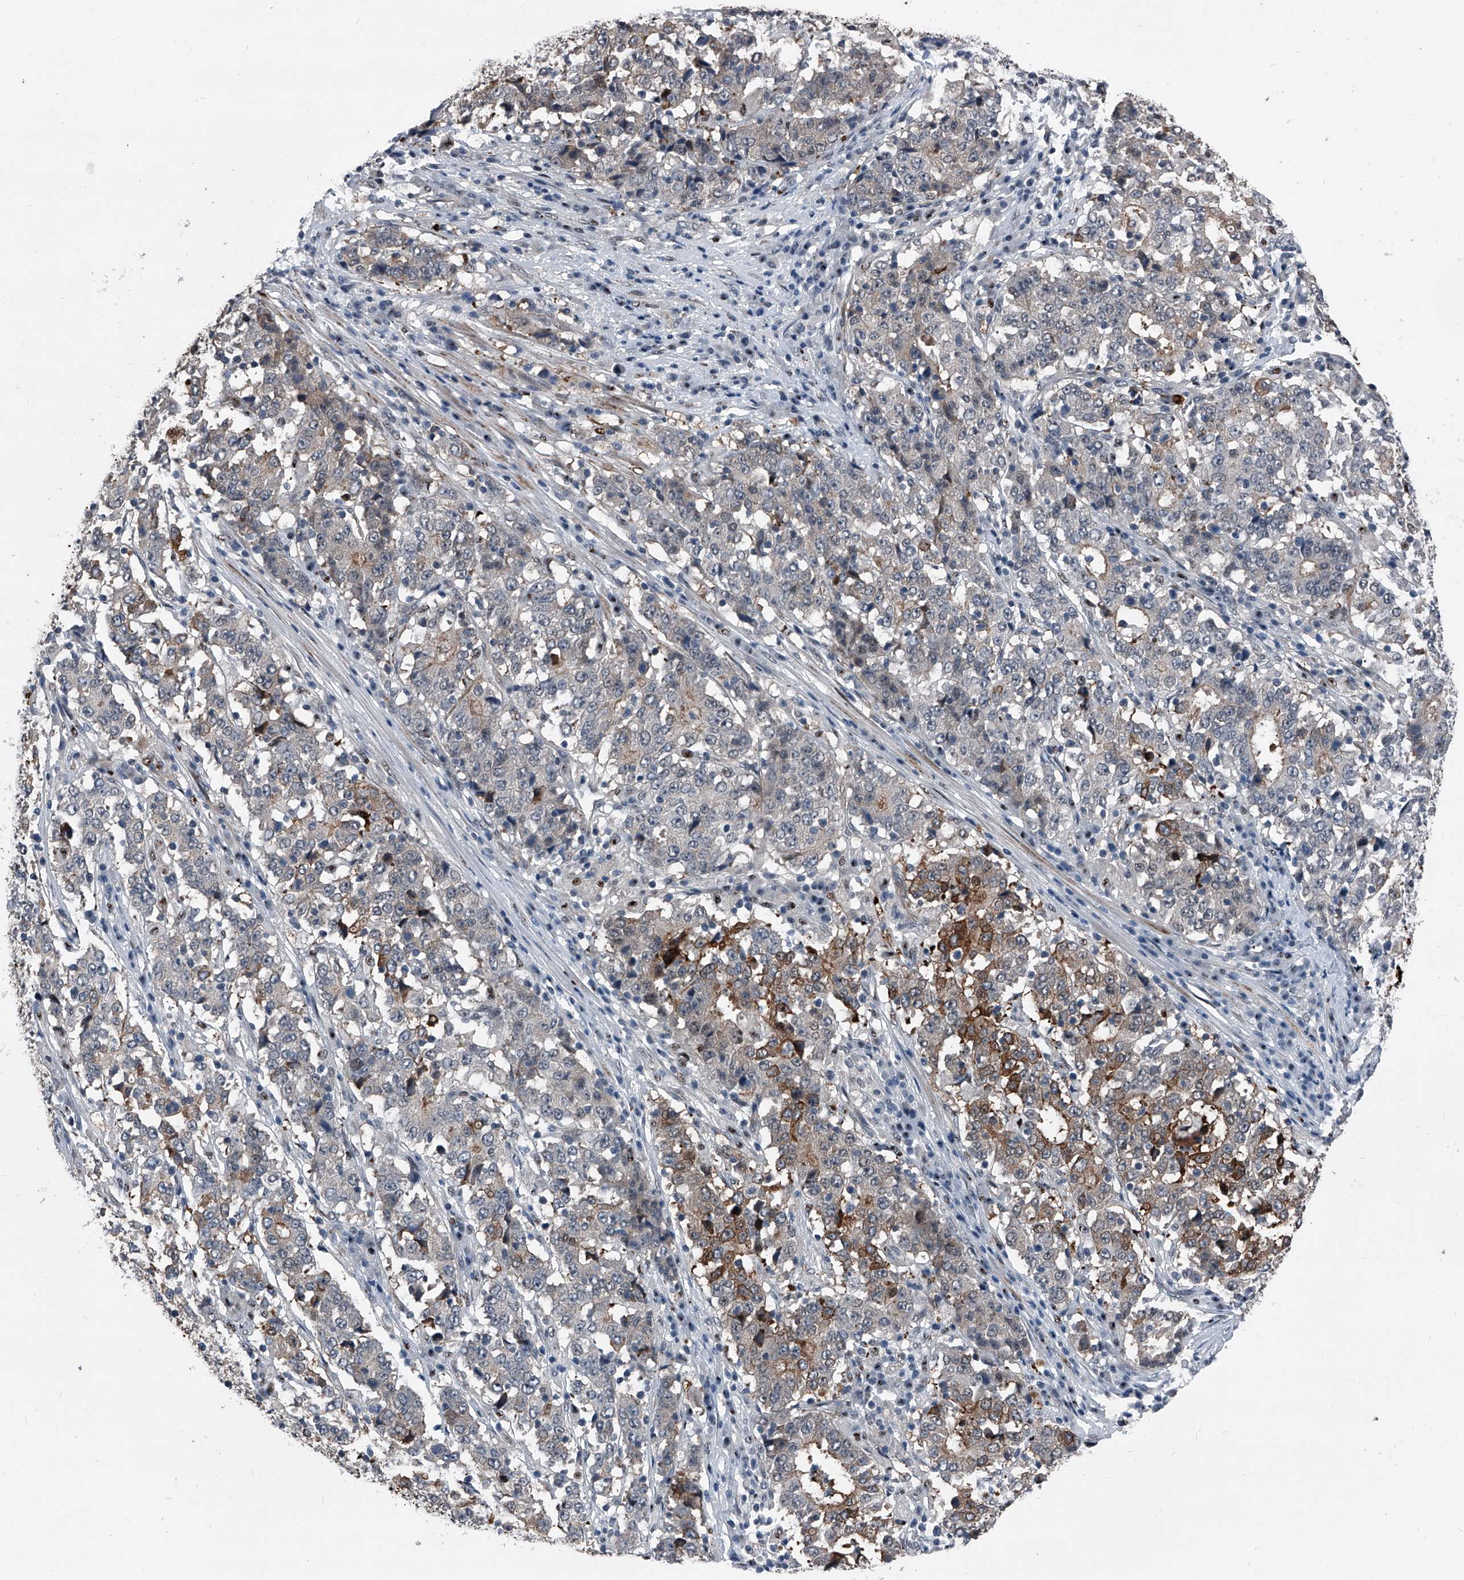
{"staining": {"intensity": "moderate", "quantity": "<25%", "location": "cytoplasmic/membranous"}, "tissue": "stomach cancer", "cell_type": "Tumor cells", "image_type": "cancer", "snomed": [{"axis": "morphology", "description": "Adenocarcinoma, NOS"}, {"axis": "topography", "description": "Stomach"}], "caption": "DAB (3,3'-diaminobenzidine) immunohistochemical staining of stomach adenocarcinoma reveals moderate cytoplasmic/membranous protein staining in about <25% of tumor cells.", "gene": "MEN1", "patient": {"sex": "male", "age": 59}}